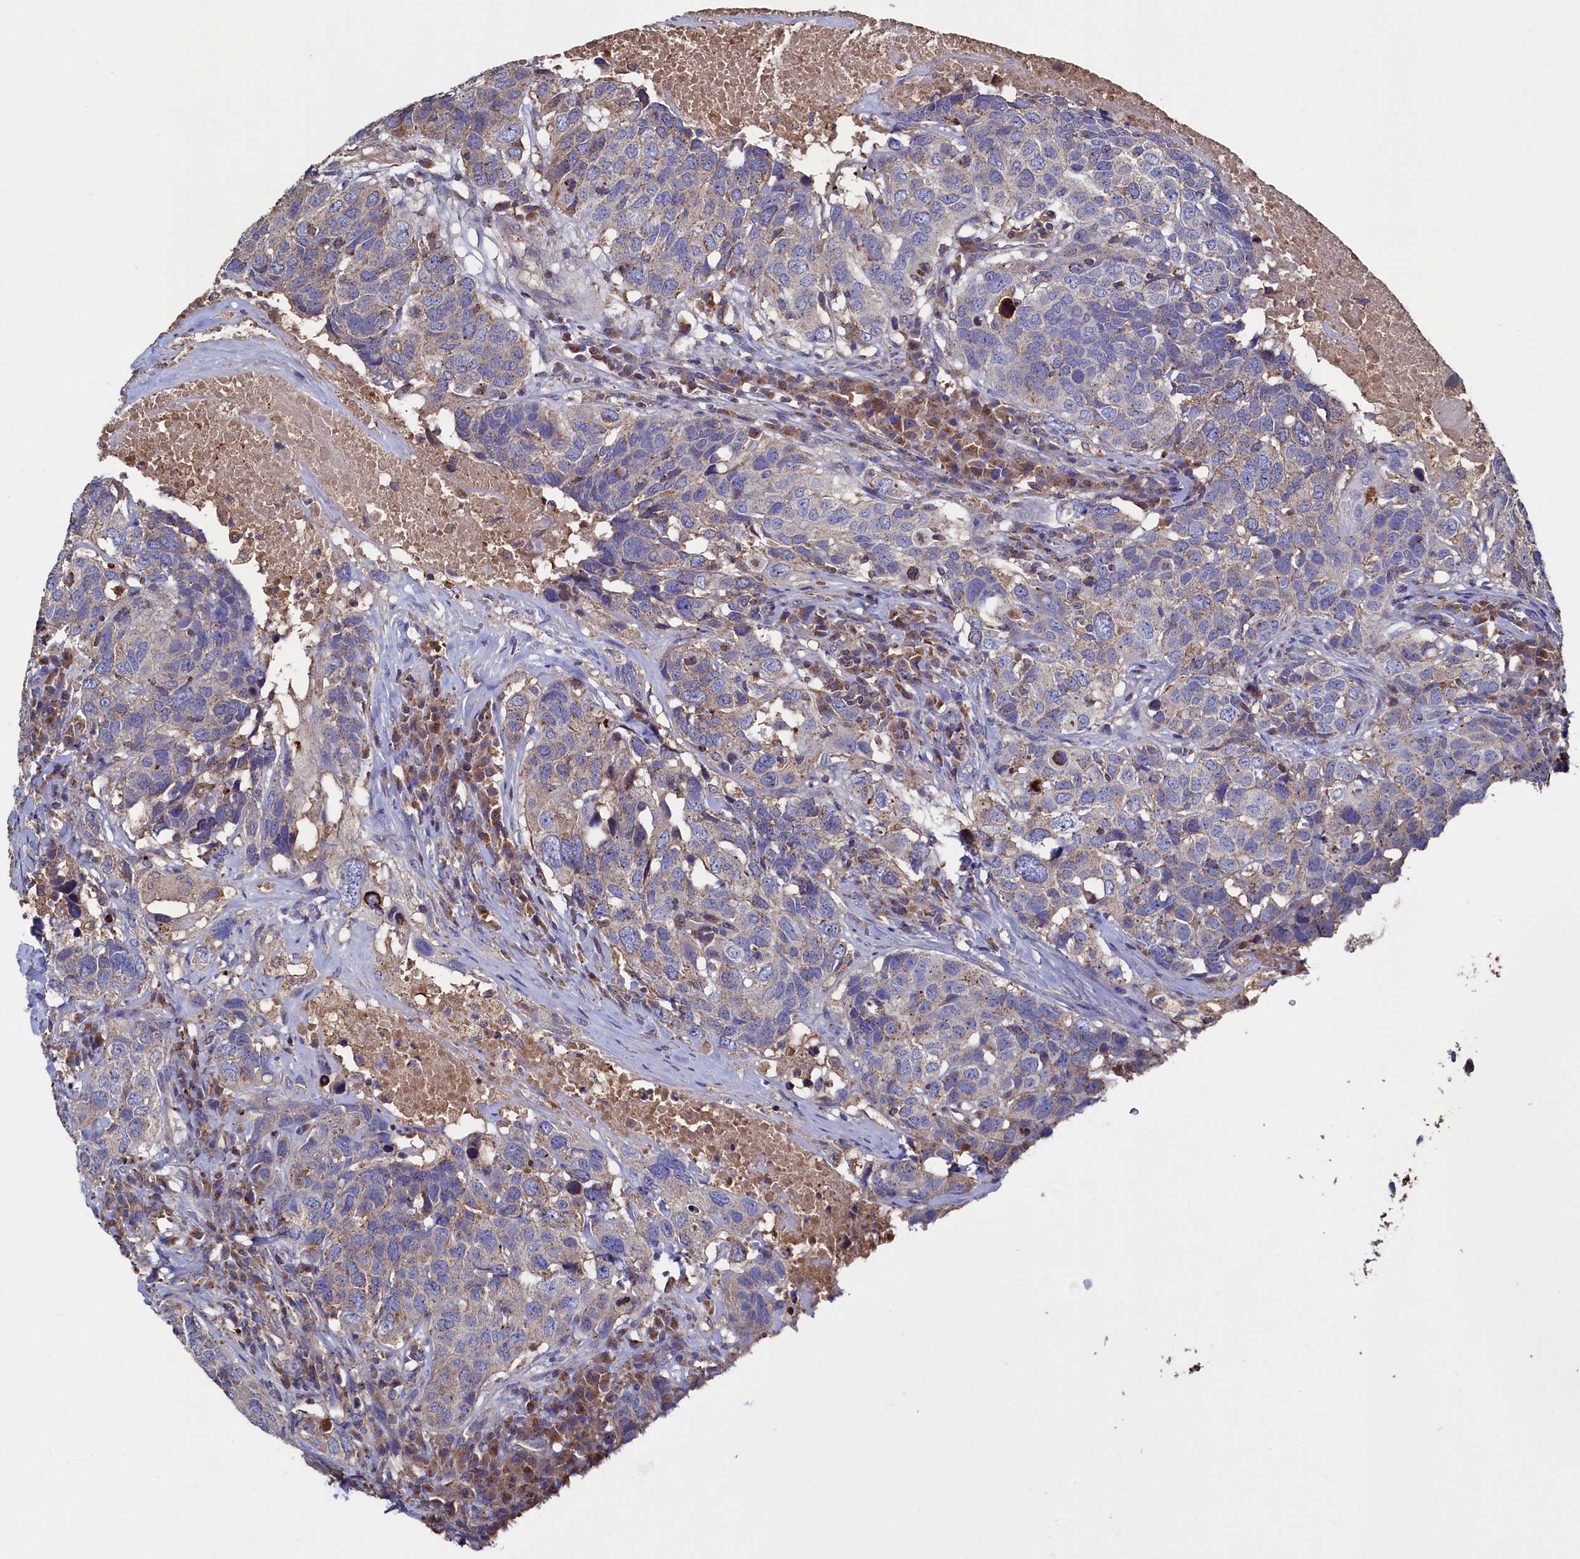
{"staining": {"intensity": "weak", "quantity": ">75%", "location": "cytoplasmic/membranous"}, "tissue": "head and neck cancer", "cell_type": "Tumor cells", "image_type": "cancer", "snomed": [{"axis": "morphology", "description": "Squamous cell carcinoma, NOS"}, {"axis": "topography", "description": "Head-Neck"}], "caption": "An IHC image of tumor tissue is shown. Protein staining in brown shows weak cytoplasmic/membranous positivity in squamous cell carcinoma (head and neck) within tumor cells. (DAB = brown stain, brightfield microscopy at high magnification).", "gene": "TK2", "patient": {"sex": "male", "age": 66}}